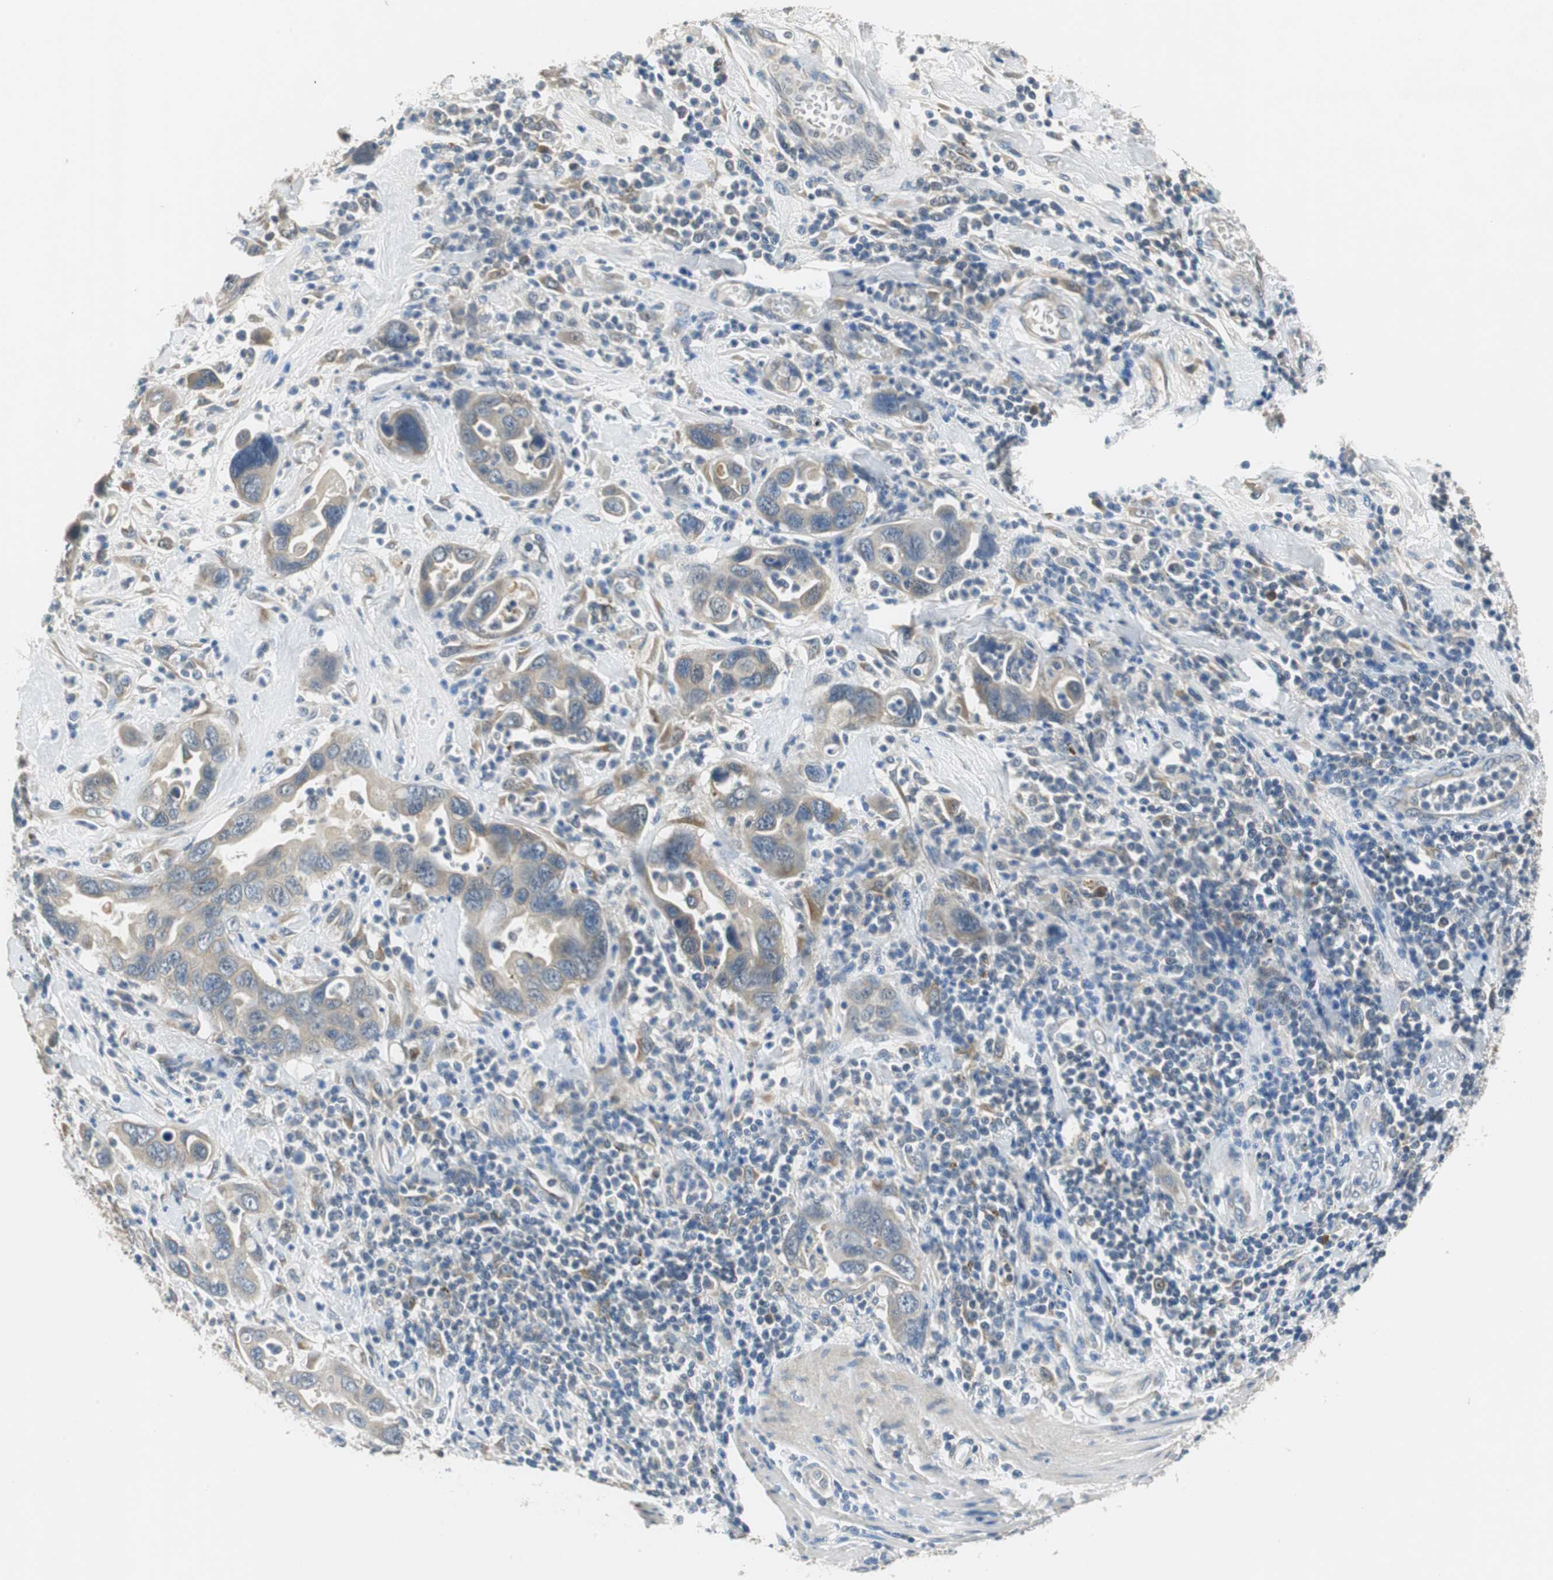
{"staining": {"intensity": "weak", "quantity": ">75%", "location": "cytoplasmic/membranous"}, "tissue": "pancreatic cancer", "cell_type": "Tumor cells", "image_type": "cancer", "snomed": [{"axis": "morphology", "description": "Adenocarcinoma, NOS"}, {"axis": "topography", "description": "Pancreas"}], "caption": "Adenocarcinoma (pancreatic) stained for a protein (brown) reveals weak cytoplasmic/membranous positive staining in about >75% of tumor cells.", "gene": "FADS2", "patient": {"sex": "female", "age": 71}}